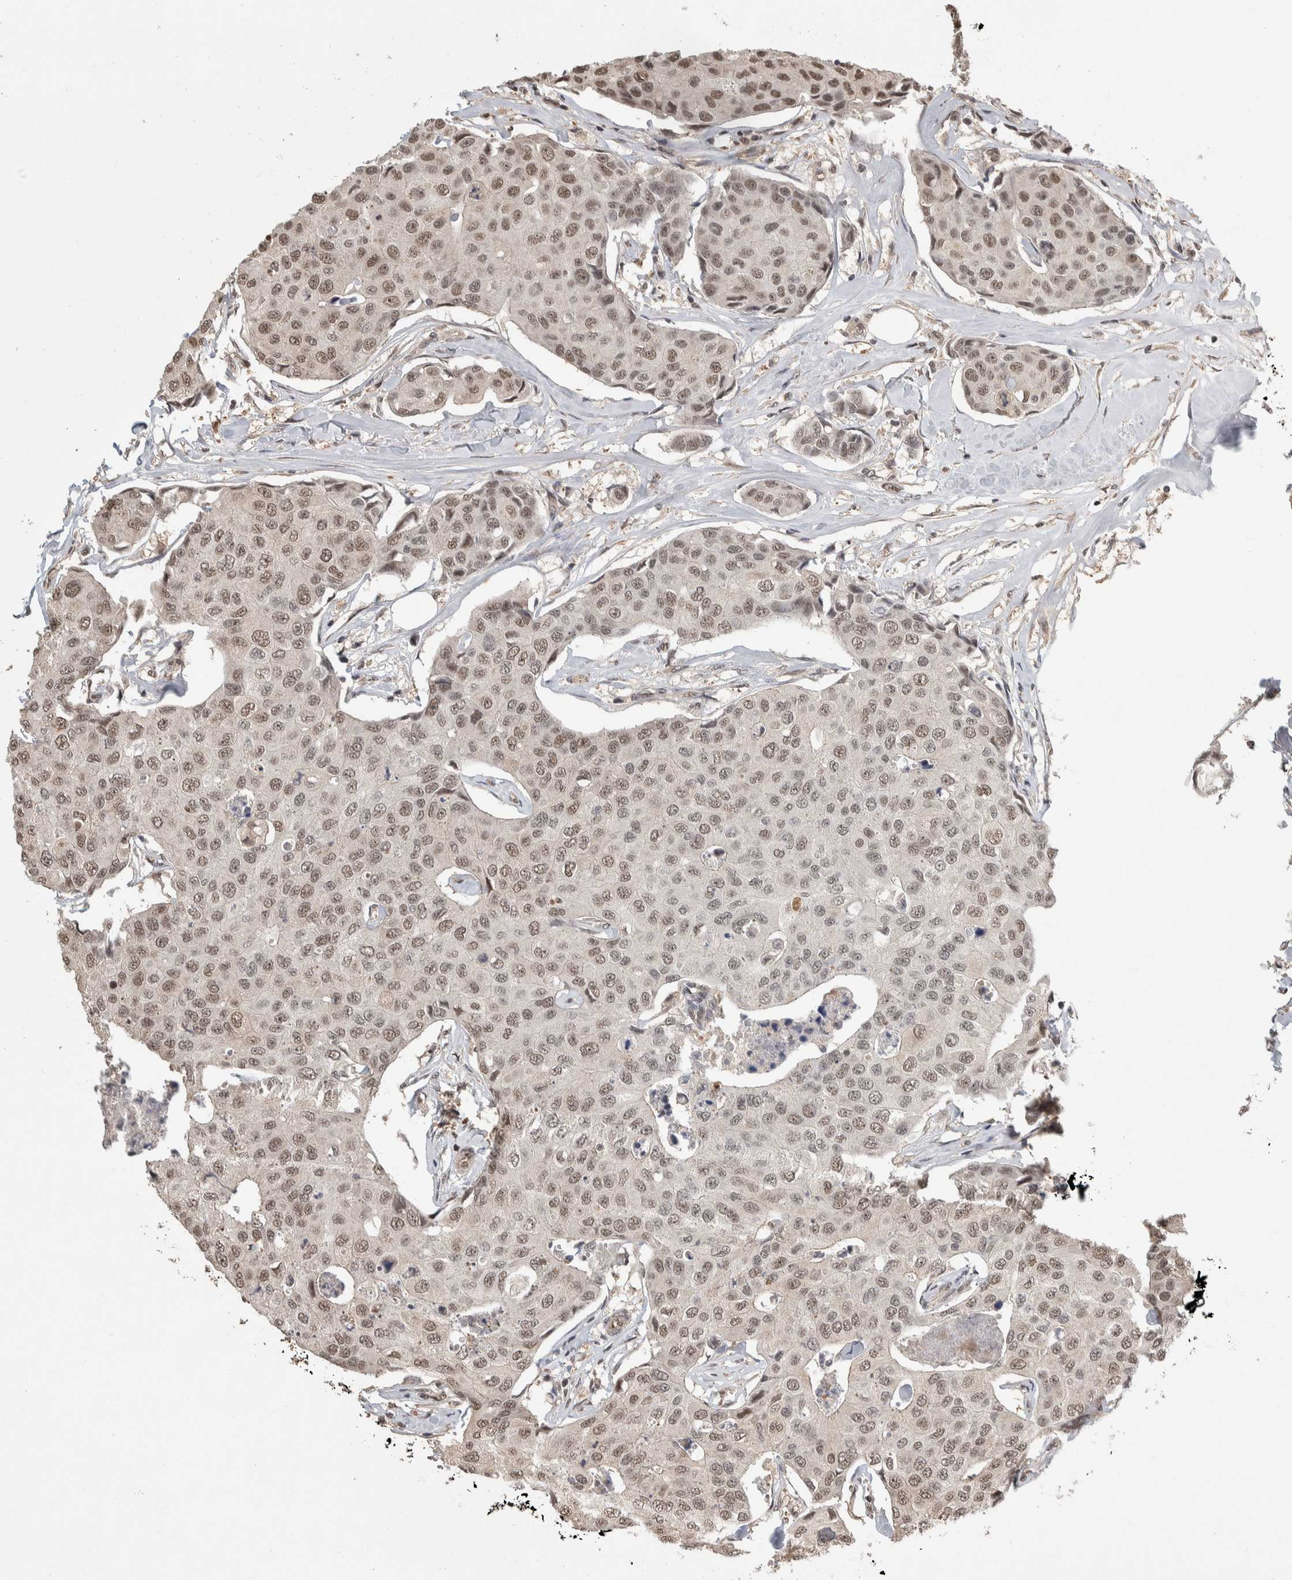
{"staining": {"intensity": "weak", "quantity": ">75%", "location": "nuclear"}, "tissue": "breast cancer", "cell_type": "Tumor cells", "image_type": "cancer", "snomed": [{"axis": "morphology", "description": "Duct carcinoma"}, {"axis": "topography", "description": "Breast"}], "caption": "Immunohistochemistry staining of breast cancer (infiltrating ductal carcinoma), which exhibits low levels of weak nuclear expression in about >75% of tumor cells indicating weak nuclear protein staining. The staining was performed using DAB (brown) for protein detection and nuclei were counterstained in hematoxylin (blue).", "gene": "ZNF592", "patient": {"sex": "female", "age": 80}}